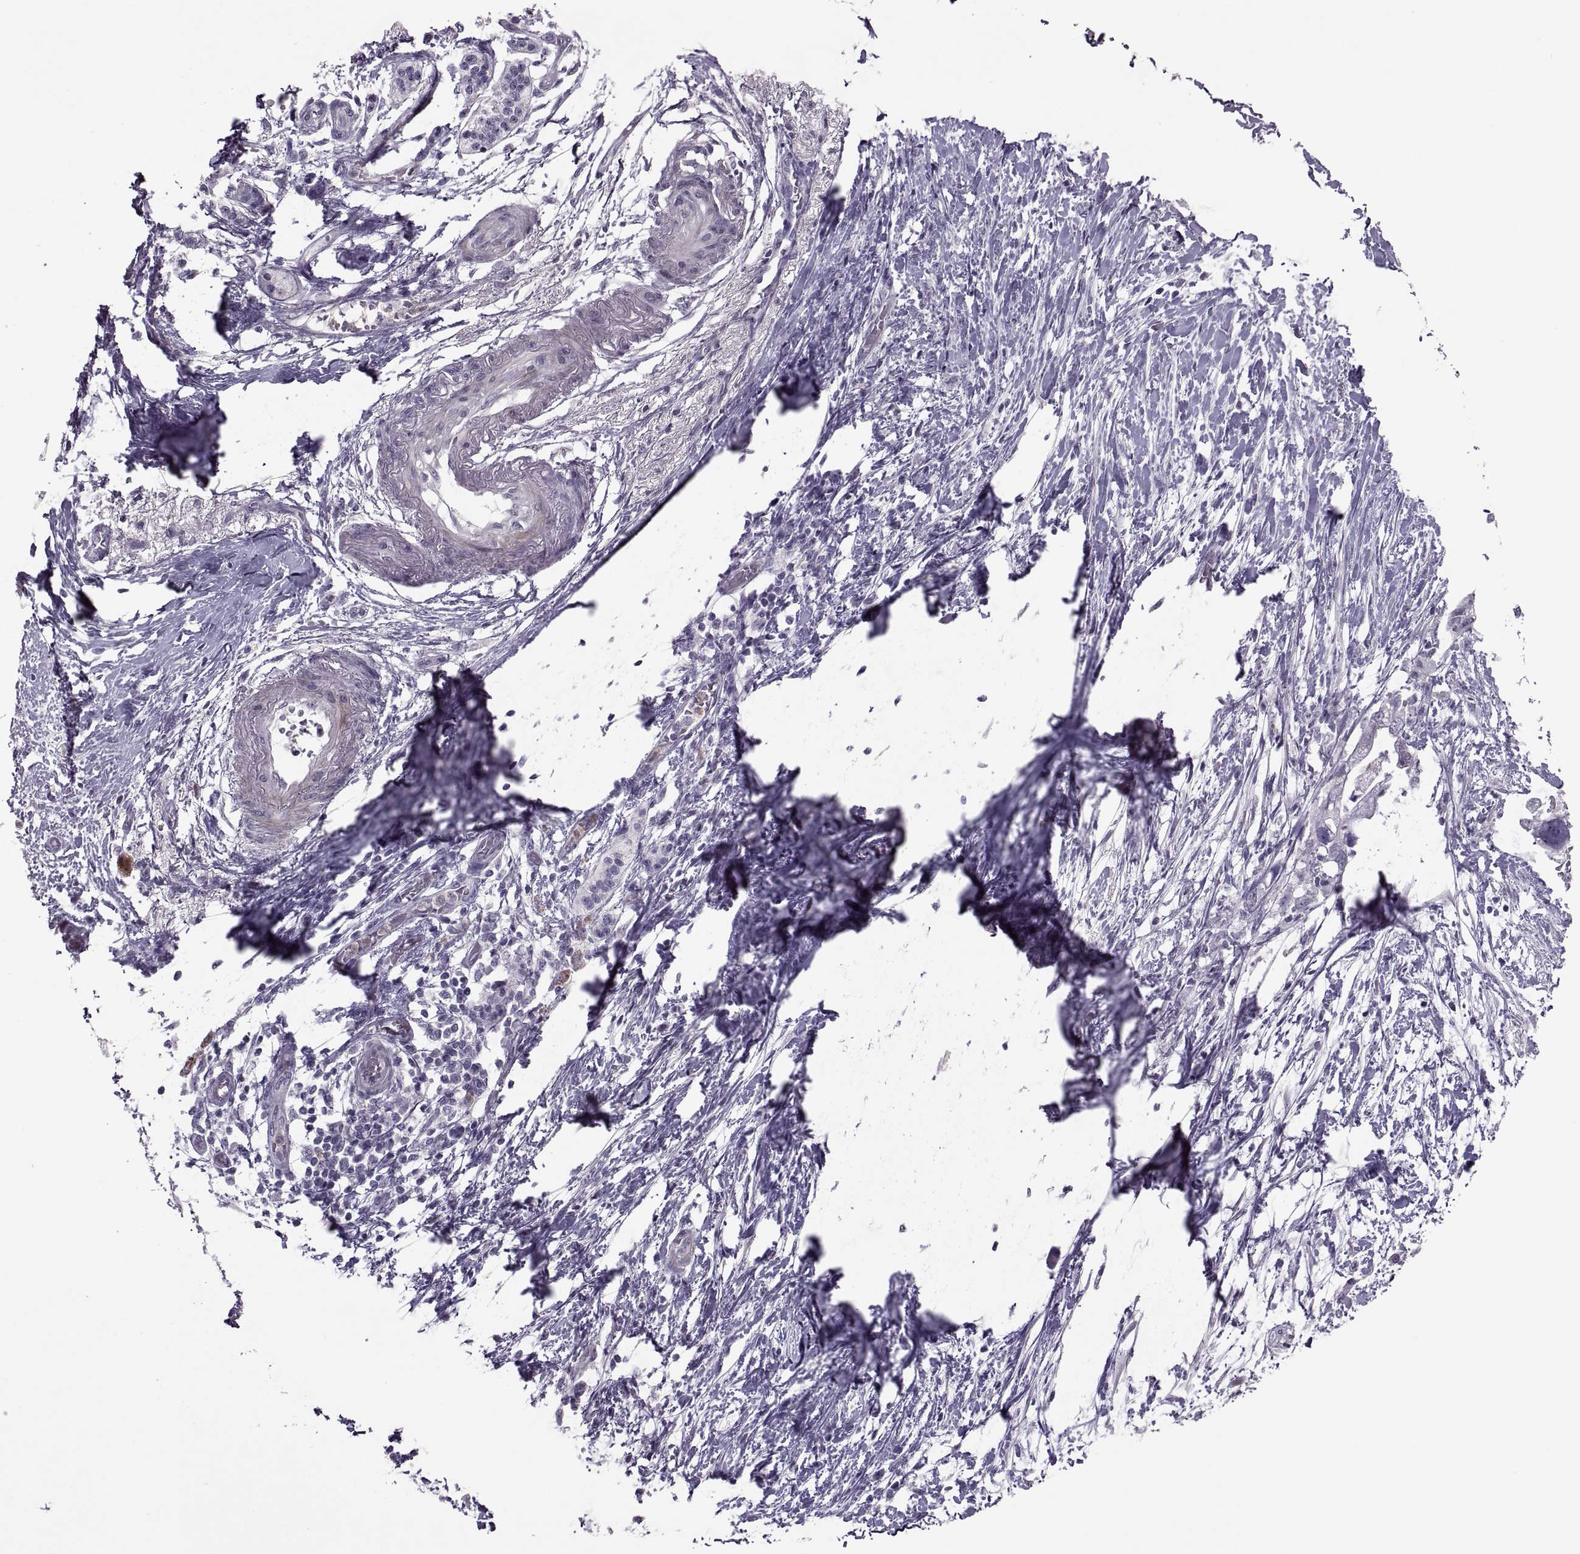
{"staining": {"intensity": "negative", "quantity": "none", "location": "none"}, "tissue": "pancreatic cancer", "cell_type": "Tumor cells", "image_type": "cancer", "snomed": [{"axis": "morphology", "description": "Adenocarcinoma, NOS"}, {"axis": "topography", "description": "Pancreas"}], "caption": "High power microscopy image of an immunohistochemistry histopathology image of pancreatic cancer (adenocarcinoma), revealing no significant positivity in tumor cells. The staining is performed using DAB brown chromogen with nuclei counter-stained in using hematoxylin.", "gene": "ODF3", "patient": {"sex": "female", "age": 72}}